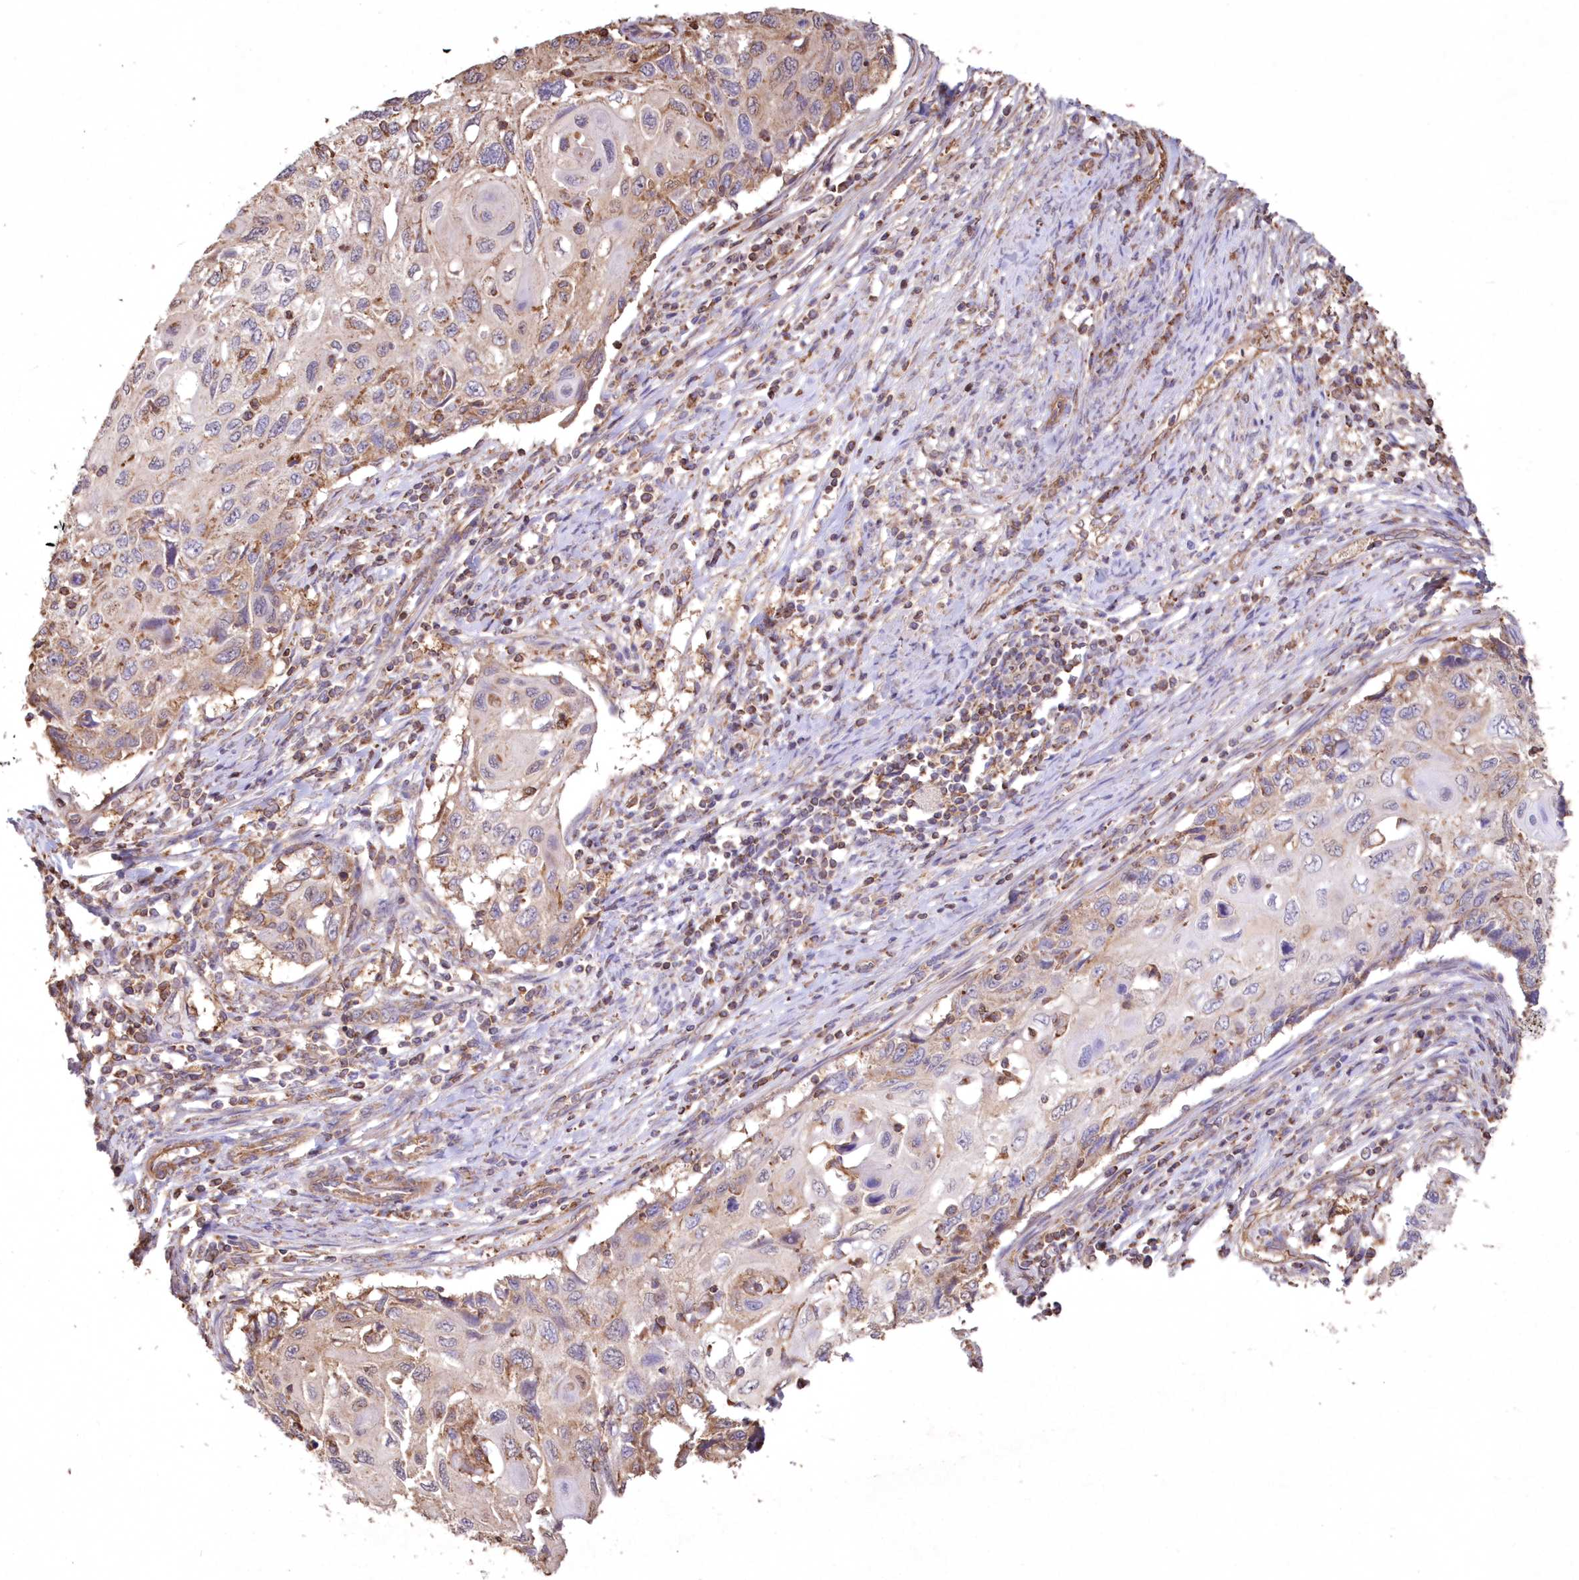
{"staining": {"intensity": "negative", "quantity": "none", "location": "none"}, "tissue": "cervical cancer", "cell_type": "Tumor cells", "image_type": "cancer", "snomed": [{"axis": "morphology", "description": "Squamous cell carcinoma, NOS"}, {"axis": "topography", "description": "Cervix"}], "caption": "IHC photomicrograph of neoplastic tissue: human cervical cancer stained with DAB (3,3'-diaminobenzidine) demonstrates no significant protein expression in tumor cells.", "gene": "TMEM139", "patient": {"sex": "female", "age": 70}}